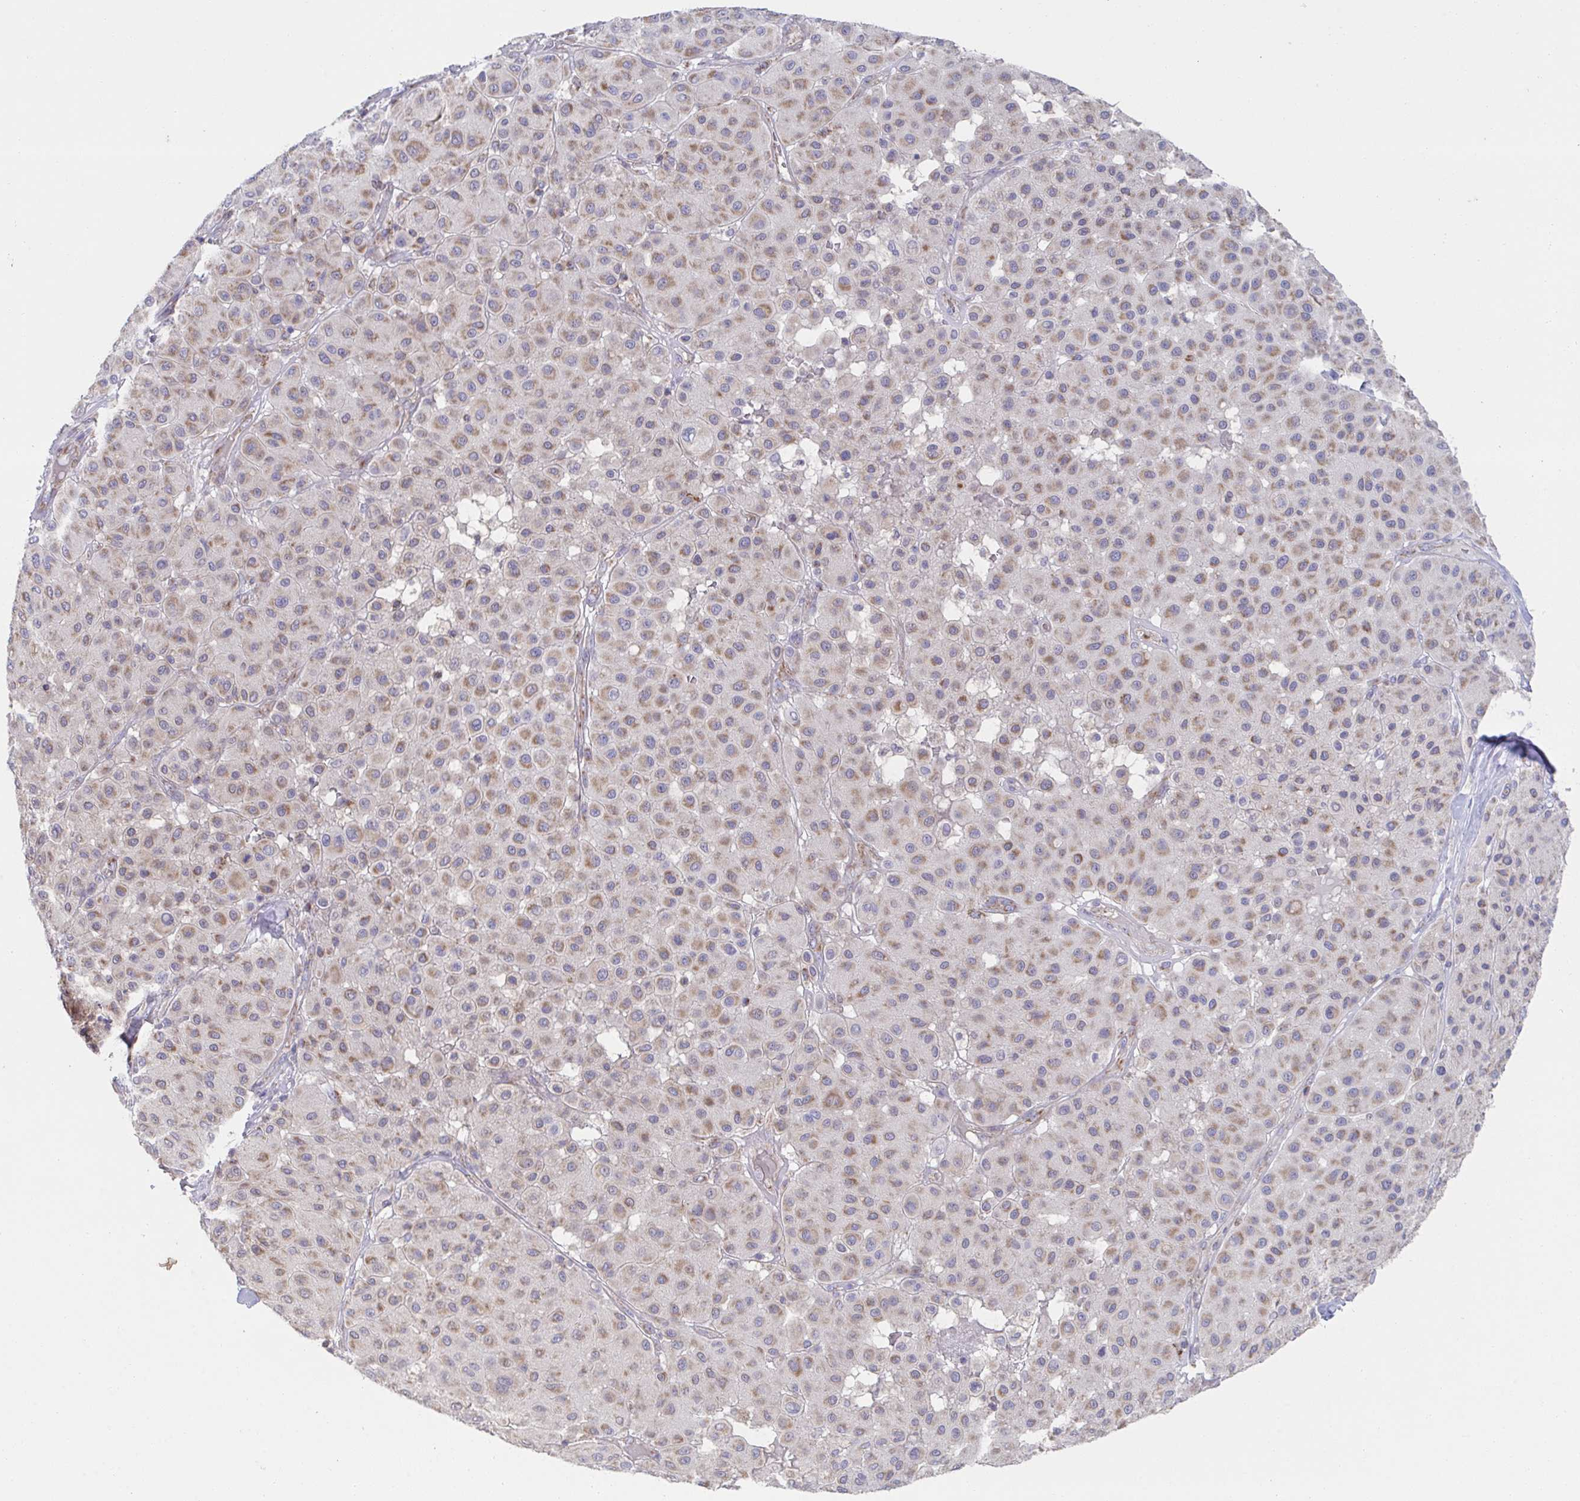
{"staining": {"intensity": "weak", "quantity": ">75%", "location": "cytoplasmic/membranous"}, "tissue": "melanoma", "cell_type": "Tumor cells", "image_type": "cancer", "snomed": [{"axis": "morphology", "description": "Malignant melanoma, Metastatic site"}, {"axis": "topography", "description": "Smooth muscle"}], "caption": "Immunohistochemistry (IHC) of malignant melanoma (metastatic site) displays low levels of weak cytoplasmic/membranous expression in about >75% of tumor cells. The protein is stained brown, and the nuclei are stained in blue (DAB (3,3'-diaminobenzidine) IHC with brightfield microscopy, high magnification).", "gene": "NDUFA7", "patient": {"sex": "male", "age": 41}}